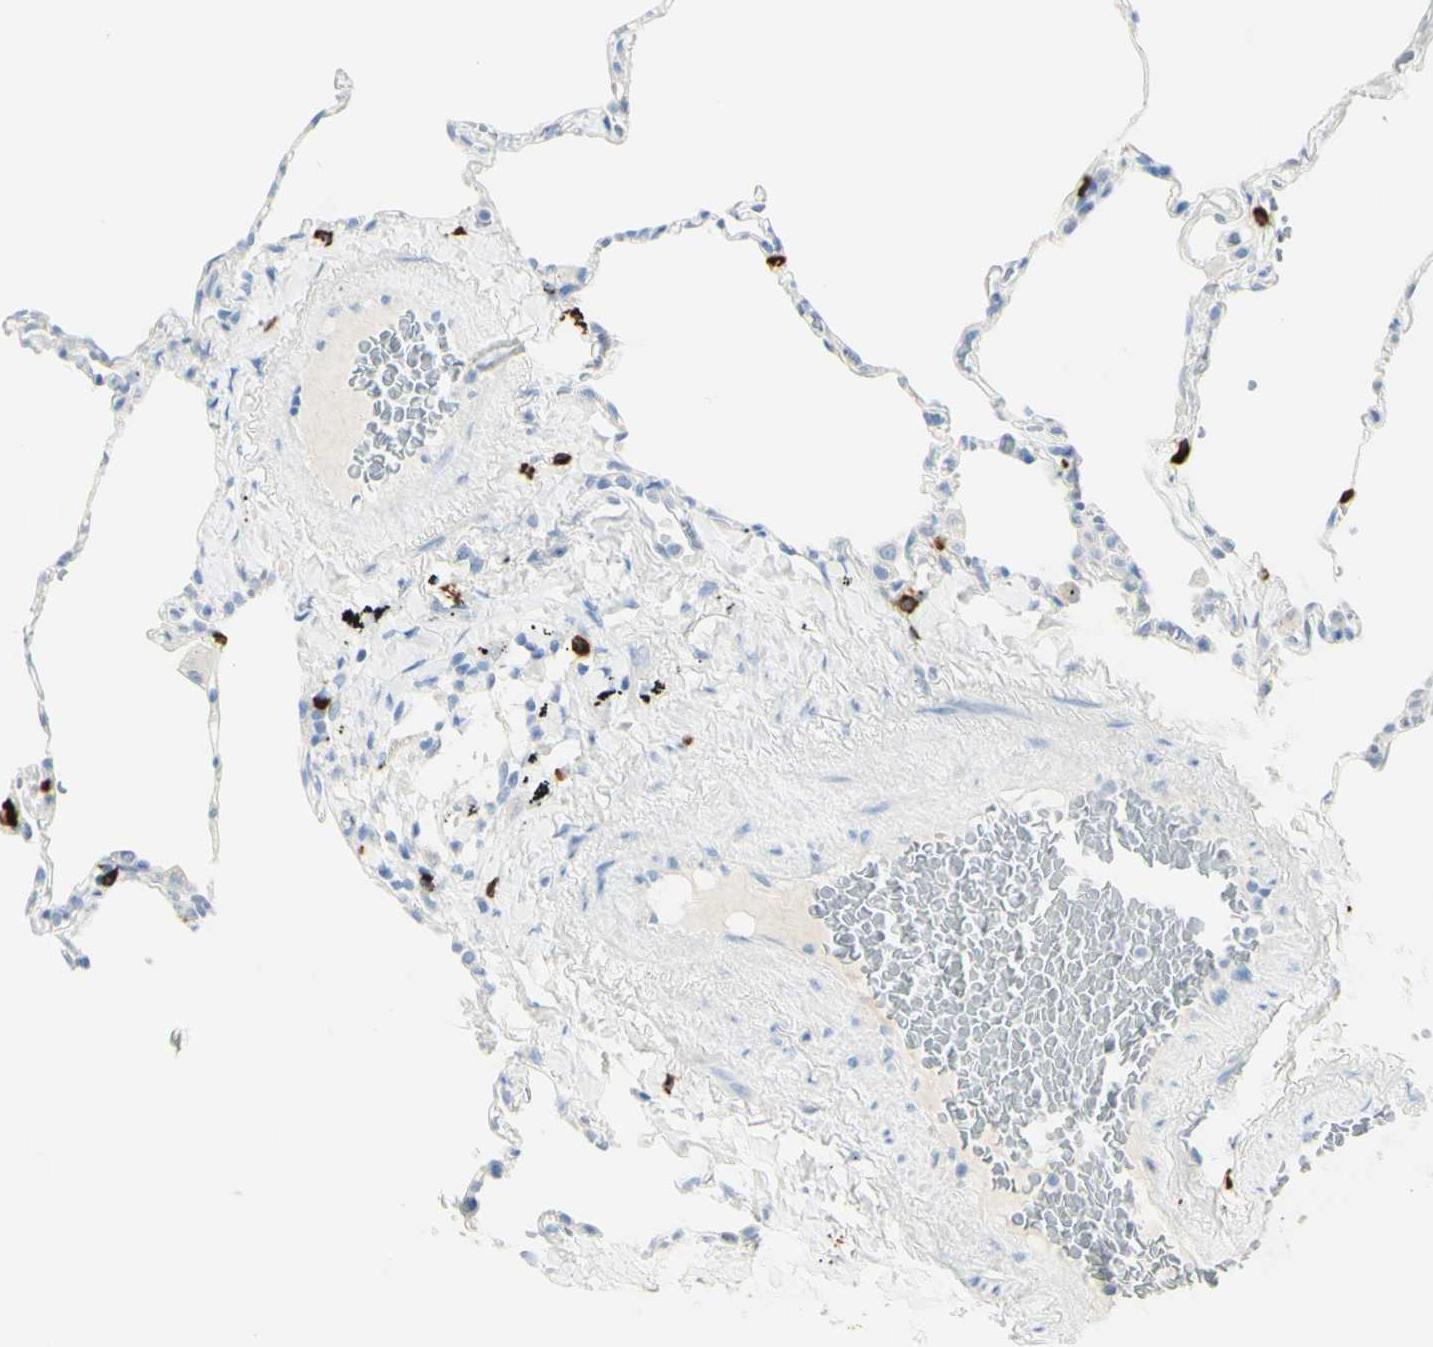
{"staining": {"intensity": "negative", "quantity": "none", "location": "none"}, "tissue": "lung", "cell_type": "Alveolar cells", "image_type": "normal", "snomed": [{"axis": "morphology", "description": "Normal tissue, NOS"}, {"axis": "topography", "description": "Lung"}], "caption": "Alveolar cells are negative for brown protein staining in normal lung.", "gene": "LETM1", "patient": {"sex": "male", "age": 59}}